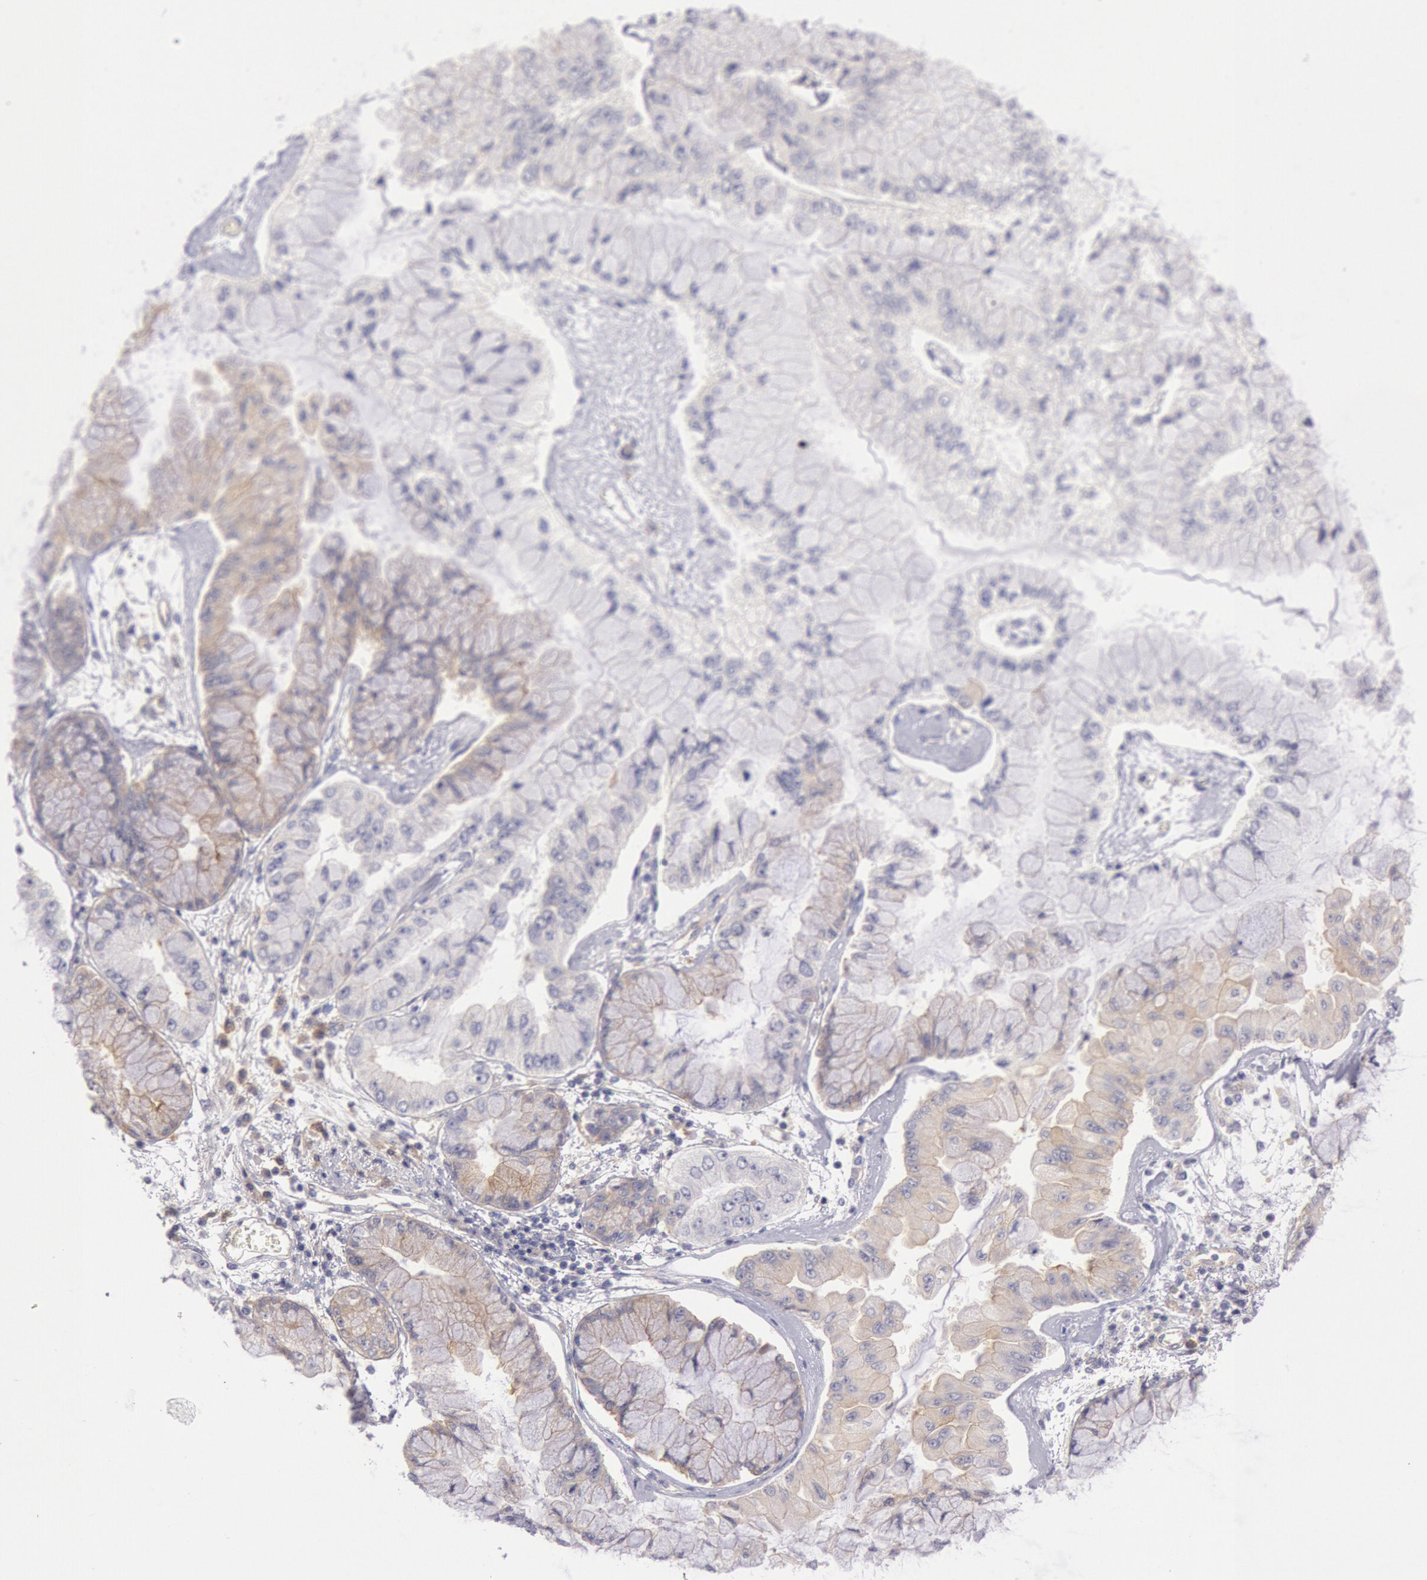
{"staining": {"intensity": "weak", "quantity": "25%-75%", "location": "cytoplasmic/membranous"}, "tissue": "liver cancer", "cell_type": "Tumor cells", "image_type": "cancer", "snomed": [{"axis": "morphology", "description": "Cholangiocarcinoma"}, {"axis": "topography", "description": "Liver"}], "caption": "High-magnification brightfield microscopy of liver cancer (cholangiocarcinoma) stained with DAB (3,3'-diaminobenzidine) (brown) and counterstained with hematoxylin (blue). tumor cells exhibit weak cytoplasmic/membranous expression is appreciated in about25%-75% of cells.", "gene": "MYO5A", "patient": {"sex": "female", "age": 79}}